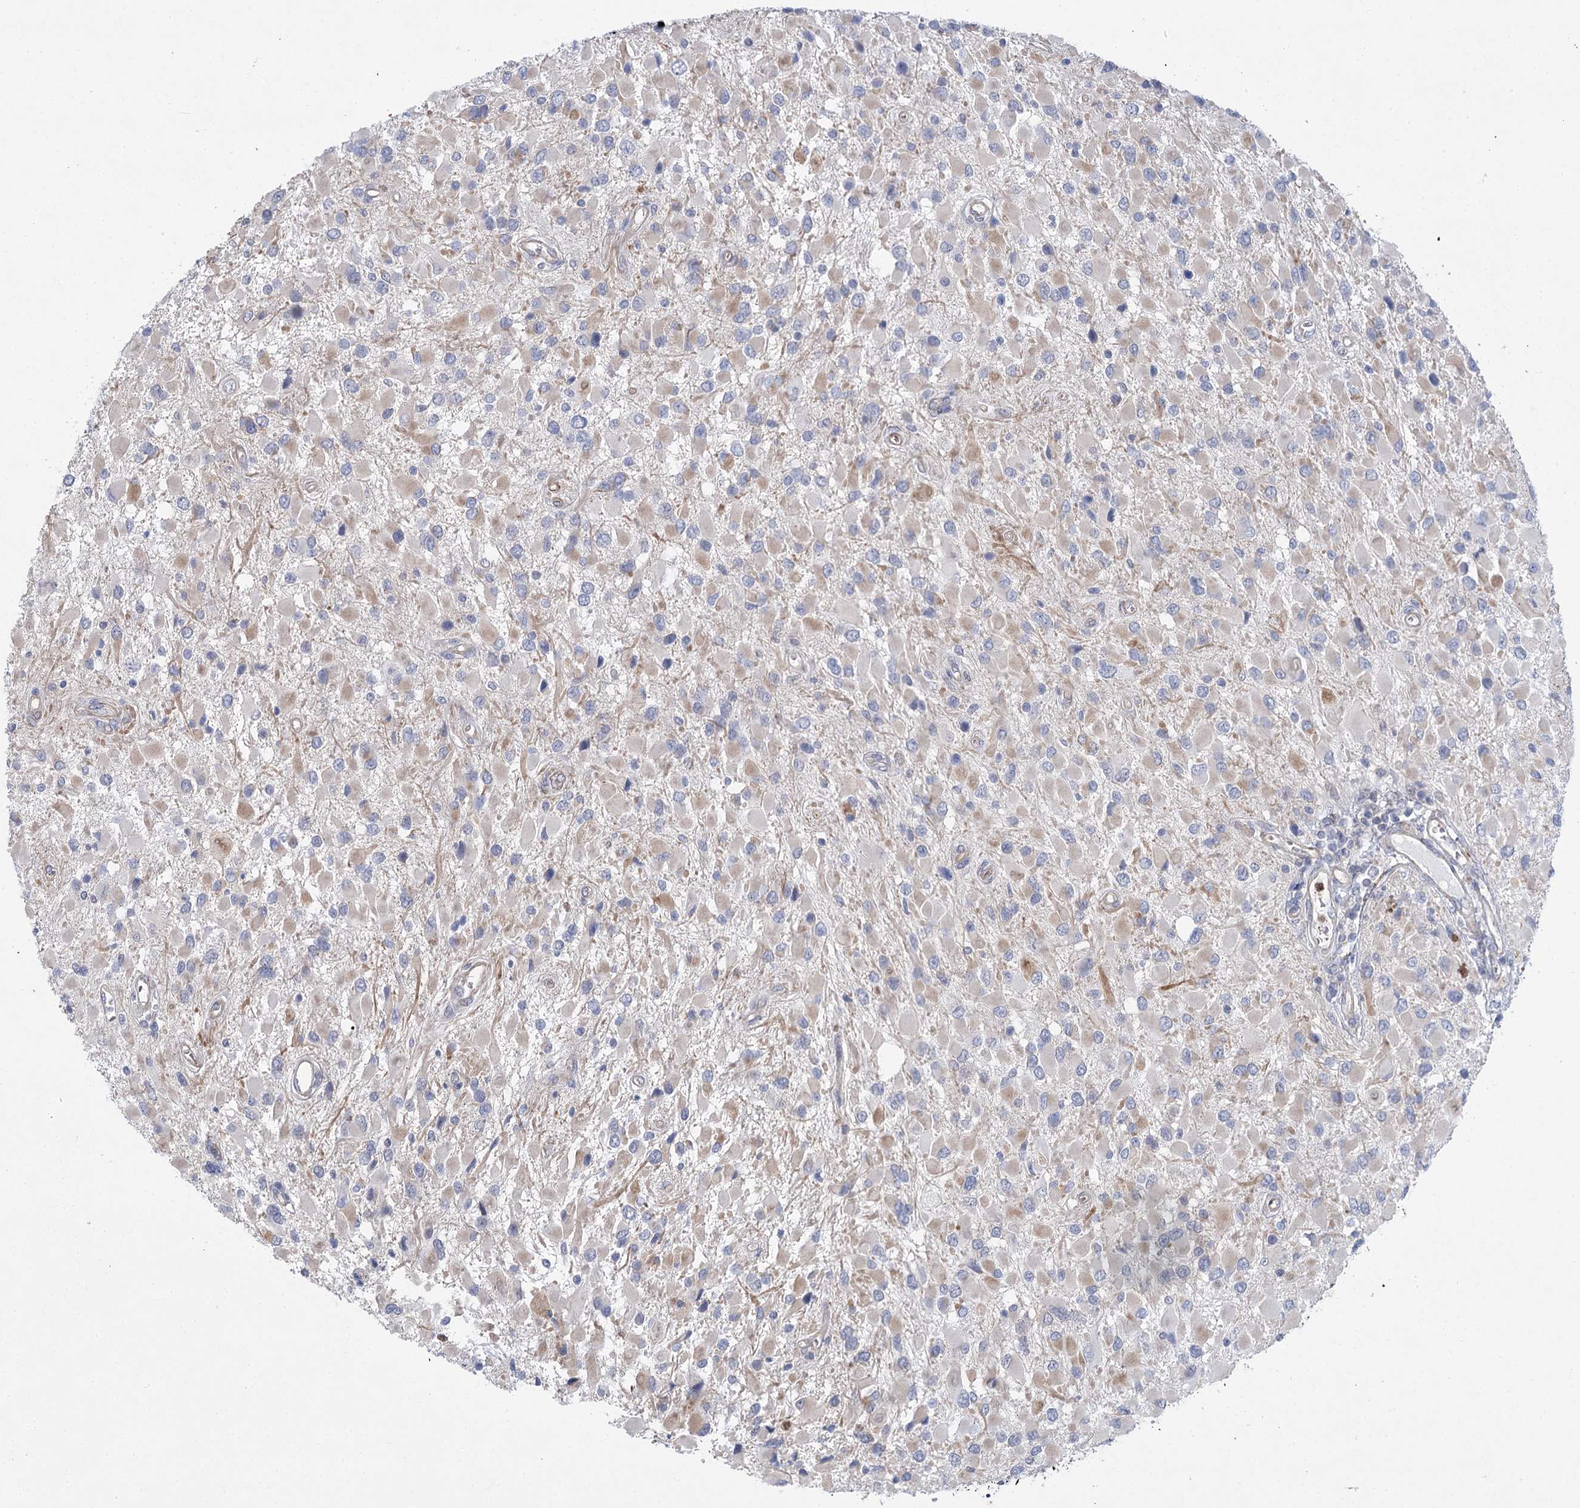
{"staining": {"intensity": "weak", "quantity": "<25%", "location": "cytoplasmic/membranous"}, "tissue": "glioma", "cell_type": "Tumor cells", "image_type": "cancer", "snomed": [{"axis": "morphology", "description": "Glioma, malignant, High grade"}, {"axis": "topography", "description": "Brain"}], "caption": "This is a photomicrograph of IHC staining of glioma, which shows no expression in tumor cells.", "gene": "THAP6", "patient": {"sex": "male", "age": 53}}